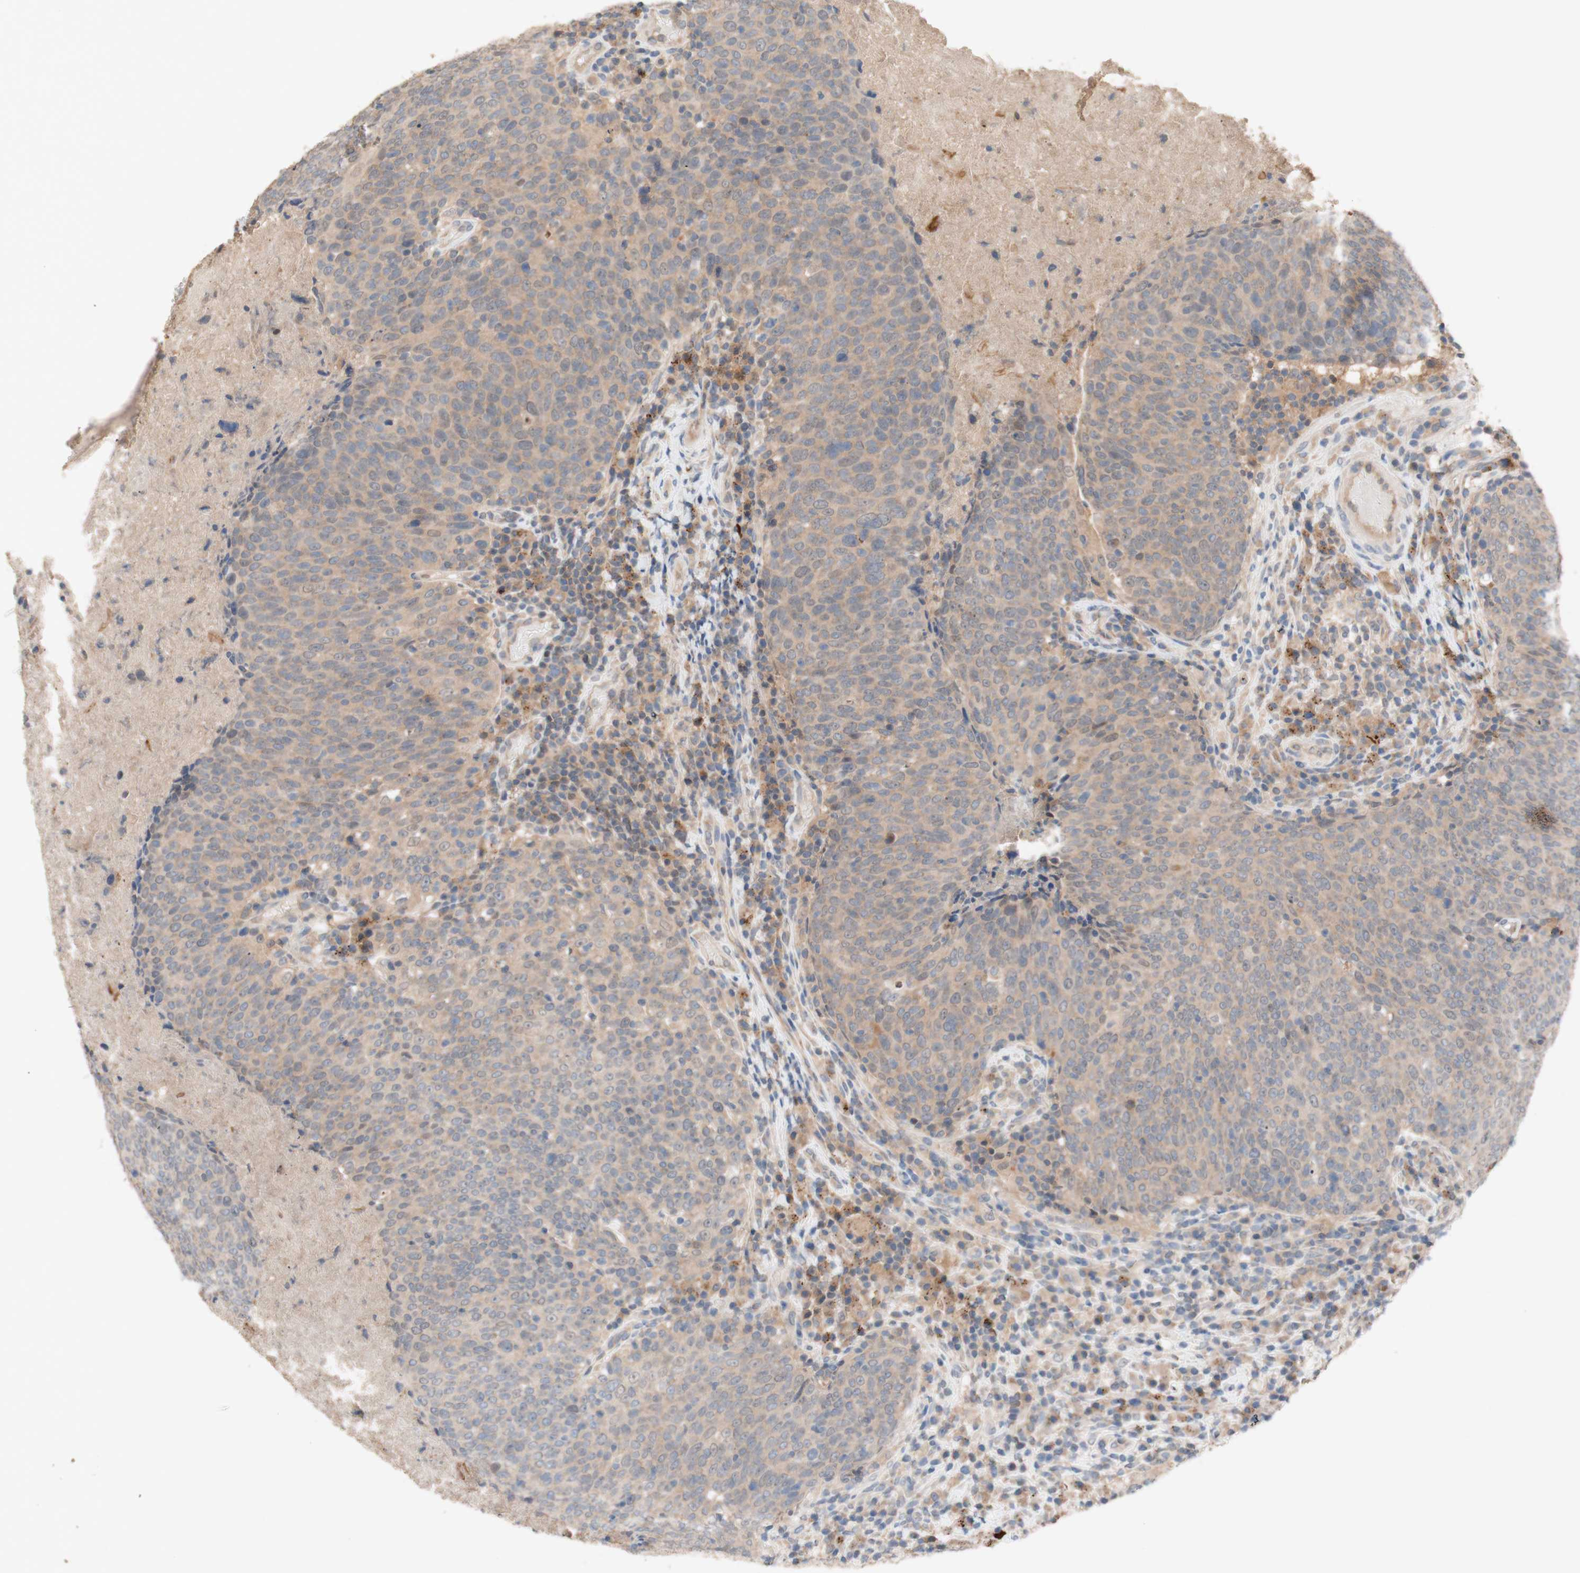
{"staining": {"intensity": "weak", "quantity": ">75%", "location": "cytoplasmic/membranous"}, "tissue": "head and neck cancer", "cell_type": "Tumor cells", "image_type": "cancer", "snomed": [{"axis": "morphology", "description": "Squamous cell carcinoma, NOS"}, {"axis": "morphology", "description": "Squamous cell carcinoma, metastatic, NOS"}, {"axis": "topography", "description": "Lymph node"}, {"axis": "topography", "description": "Head-Neck"}], "caption": "An image showing weak cytoplasmic/membranous positivity in approximately >75% of tumor cells in head and neck squamous cell carcinoma, as visualized by brown immunohistochemical staining.", "gene": "PEX2", "patient": {"sex": "male", "age": 62}}